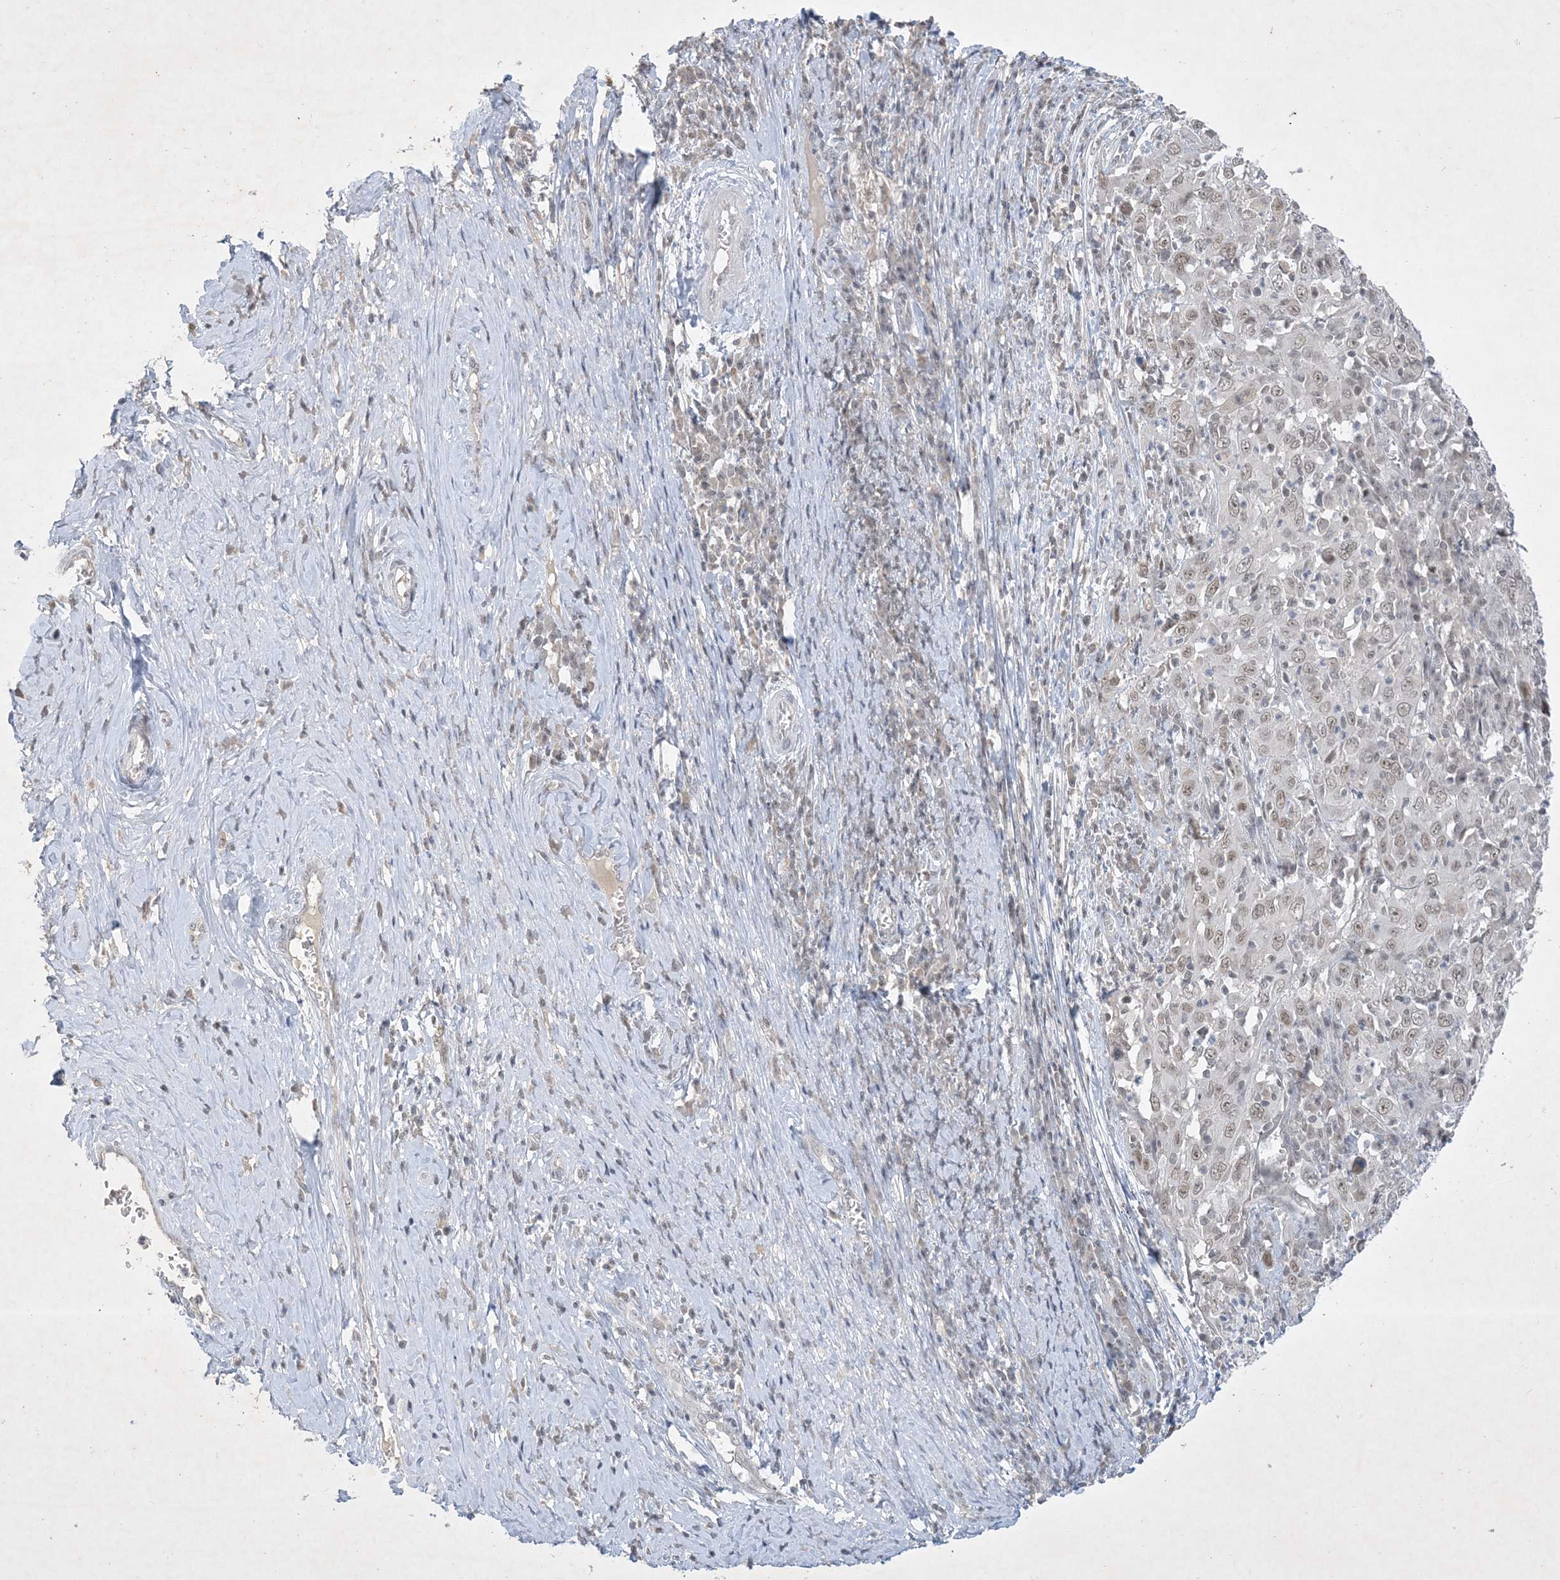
{"staining": {"intensity": "weak", "quantity": ">75%", "location": "nuclear"}, "tissue": "cervical cancer", "cell_type": "Tumor cells", "image_type": "cancer", "snomed": [{"axis": "morphology", "description": "Squamous cell carcinoma, NOS"}, {"axis": "topography", "description": "Cervix"}], "caption": "This photomicrograph displays IHC staining of human cervical cancer, with low weak nuclear positivity in about >75% of tumor cells.", "gene": "ZNF674", "patient": {"sex": "female", "age": 46}}